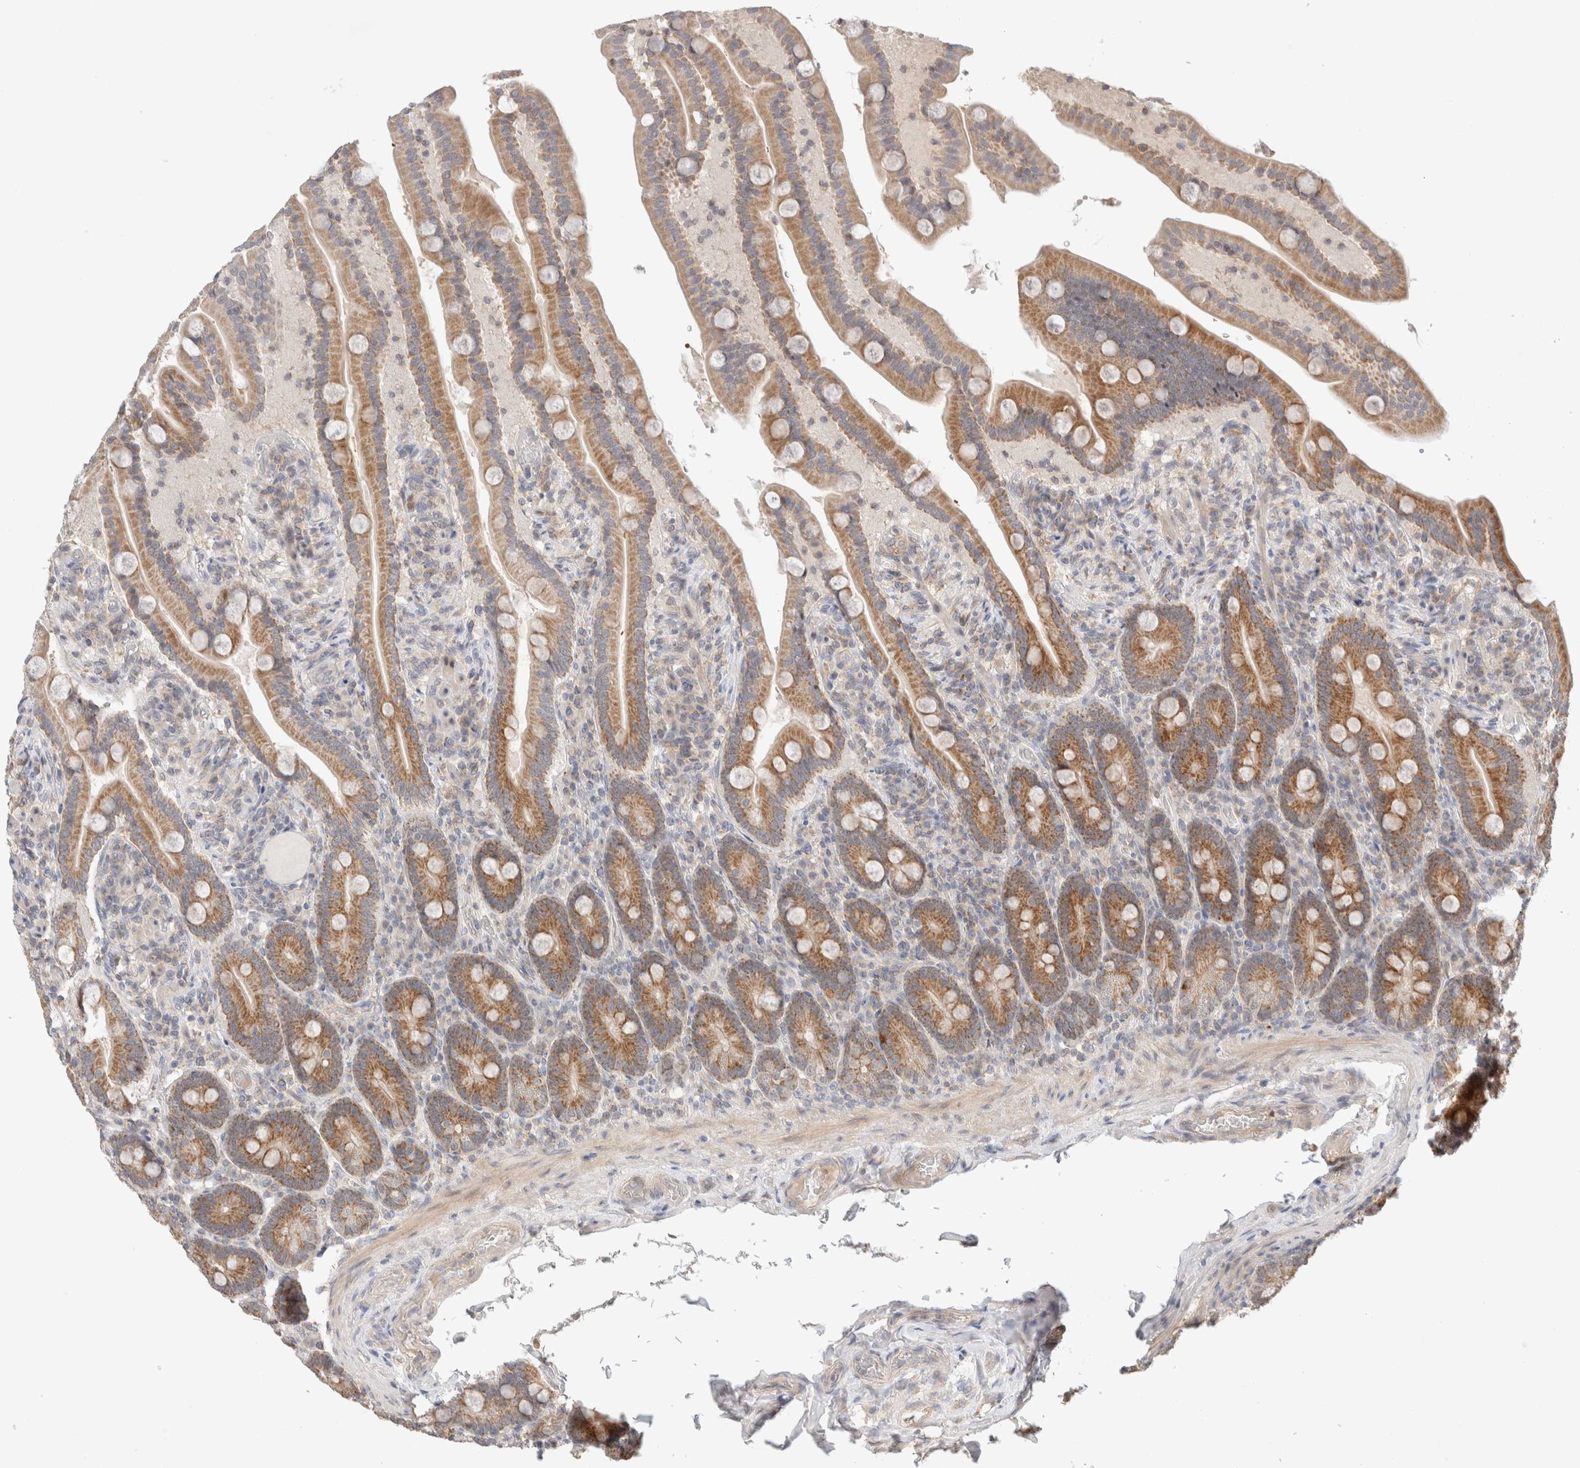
{"staining": {"intensity": "strong", "quantity": ">75%", "location": "cytoplasmic/membranous"}, "tissue": "duodenum", "cell_type": "Glandular cells", "image_type": "normal", "snomed": [{"axis": "morphology", "description": "Normal tissue, NOS"}, {"axis": "topography", "description": "Duodenum"}], "caption": "Duodenum stained with a brown dye exhibits strong cytoplasmic/membranous positive staining in approximately >75% of glandular cells.", "gene": "MRM3", "patient": {"sex": "male", "age": 54}}